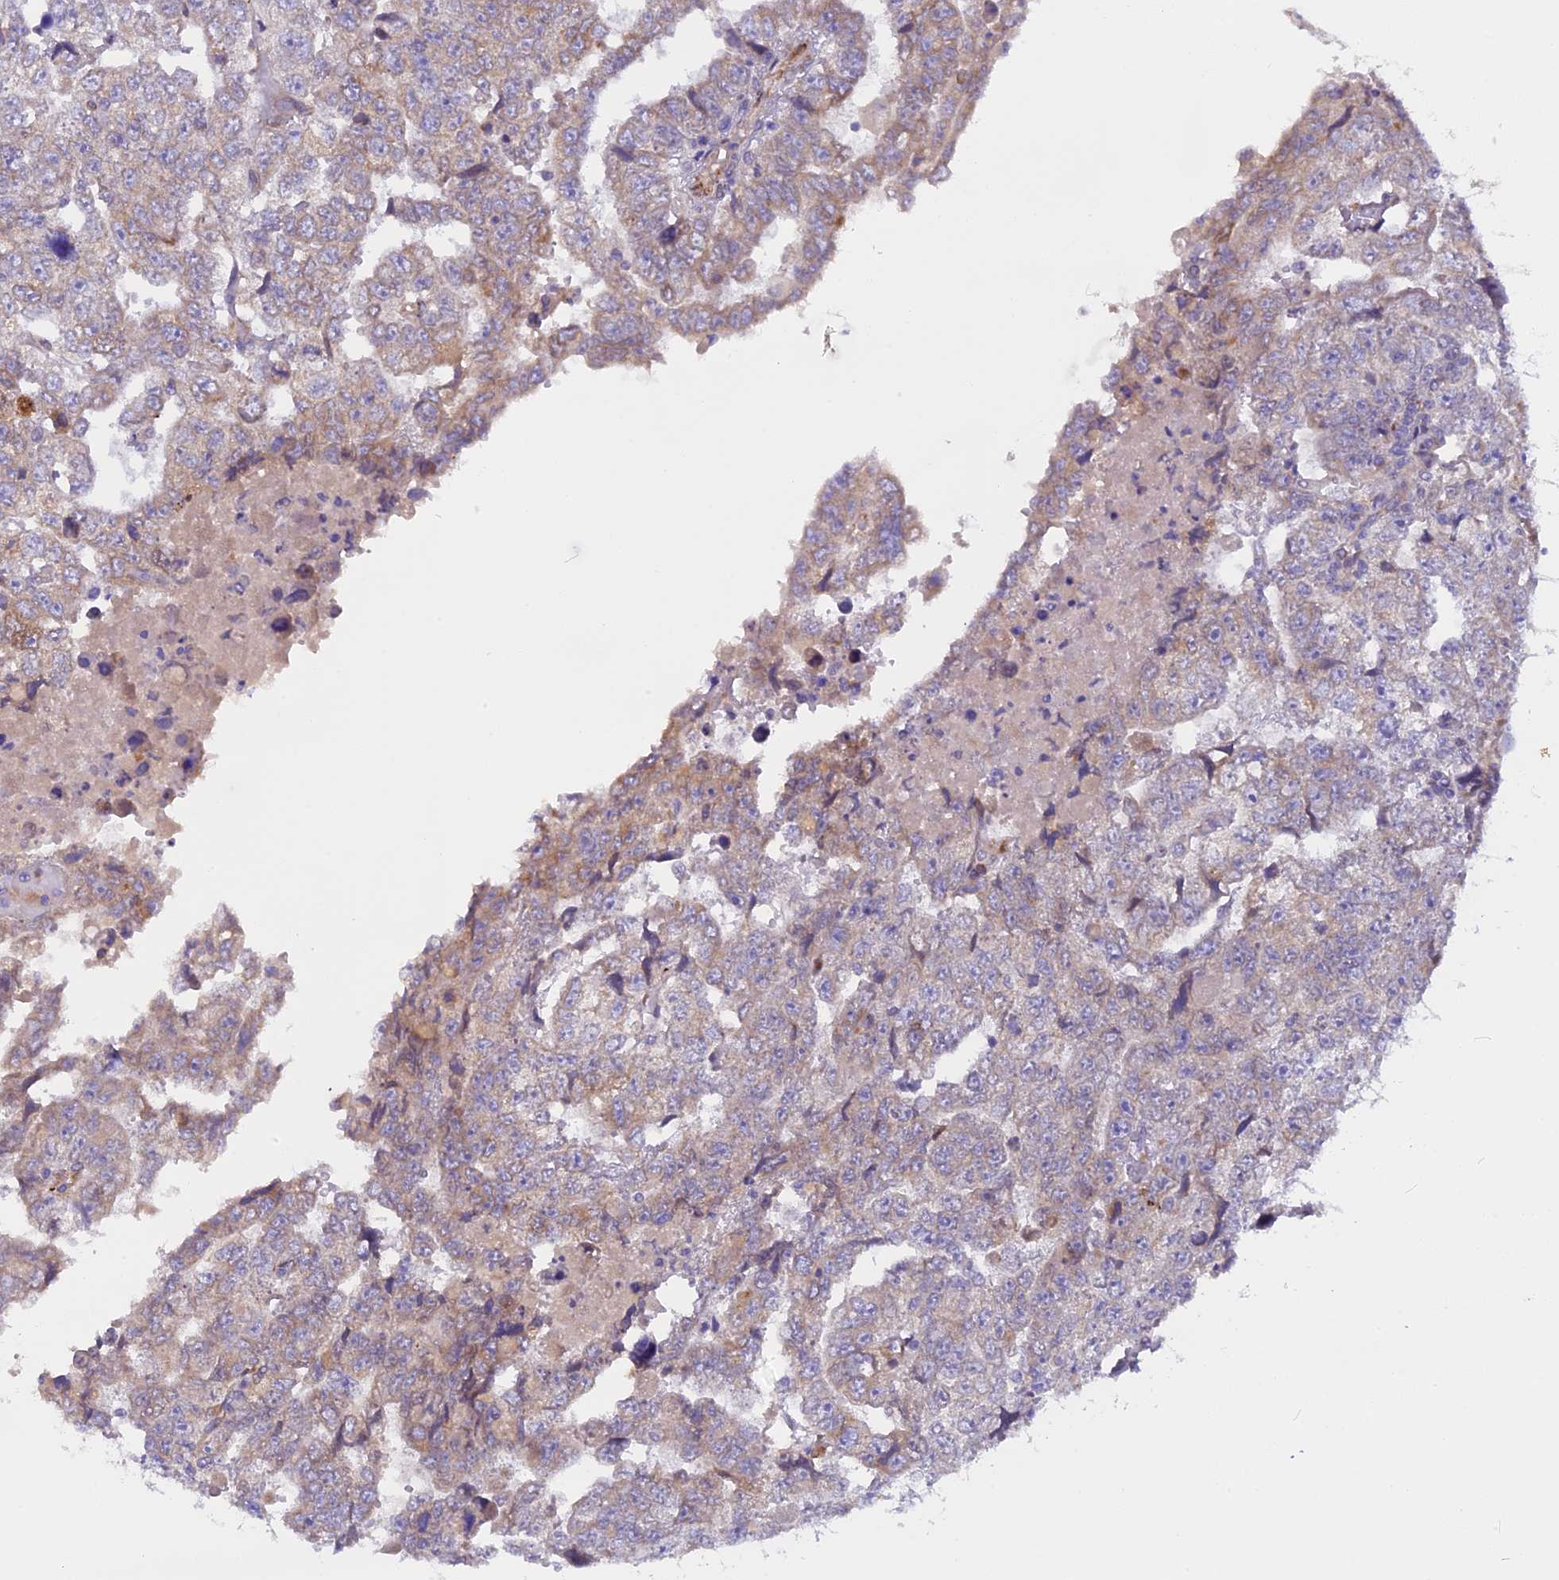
{"staining": {"intensity": "weak", "quantity": "25%-75%", "location": "cytoplasmic/membranous"}, "tissue": "testis cancer", "cell_type": "Tumor cells", "image_type": "cancer", "snomed": [{"axis": "morphology", "description": "Carcinoma, Embryonal, NOS"}, {"axis": "topography", "description": "Testis"}], "caption": "Immunohistochemistry micrograph of neoplastic tissue: human testis embryonal carcinoma stained using IHC reveals low levels of weak protein expression localized specifically in the cytoplasmic/membranous of tumor cells, appearing as a cytoplasmic/membranous brown color.", "gene": "TLCD1", "patient": {"sex": "male", "age": 36}}